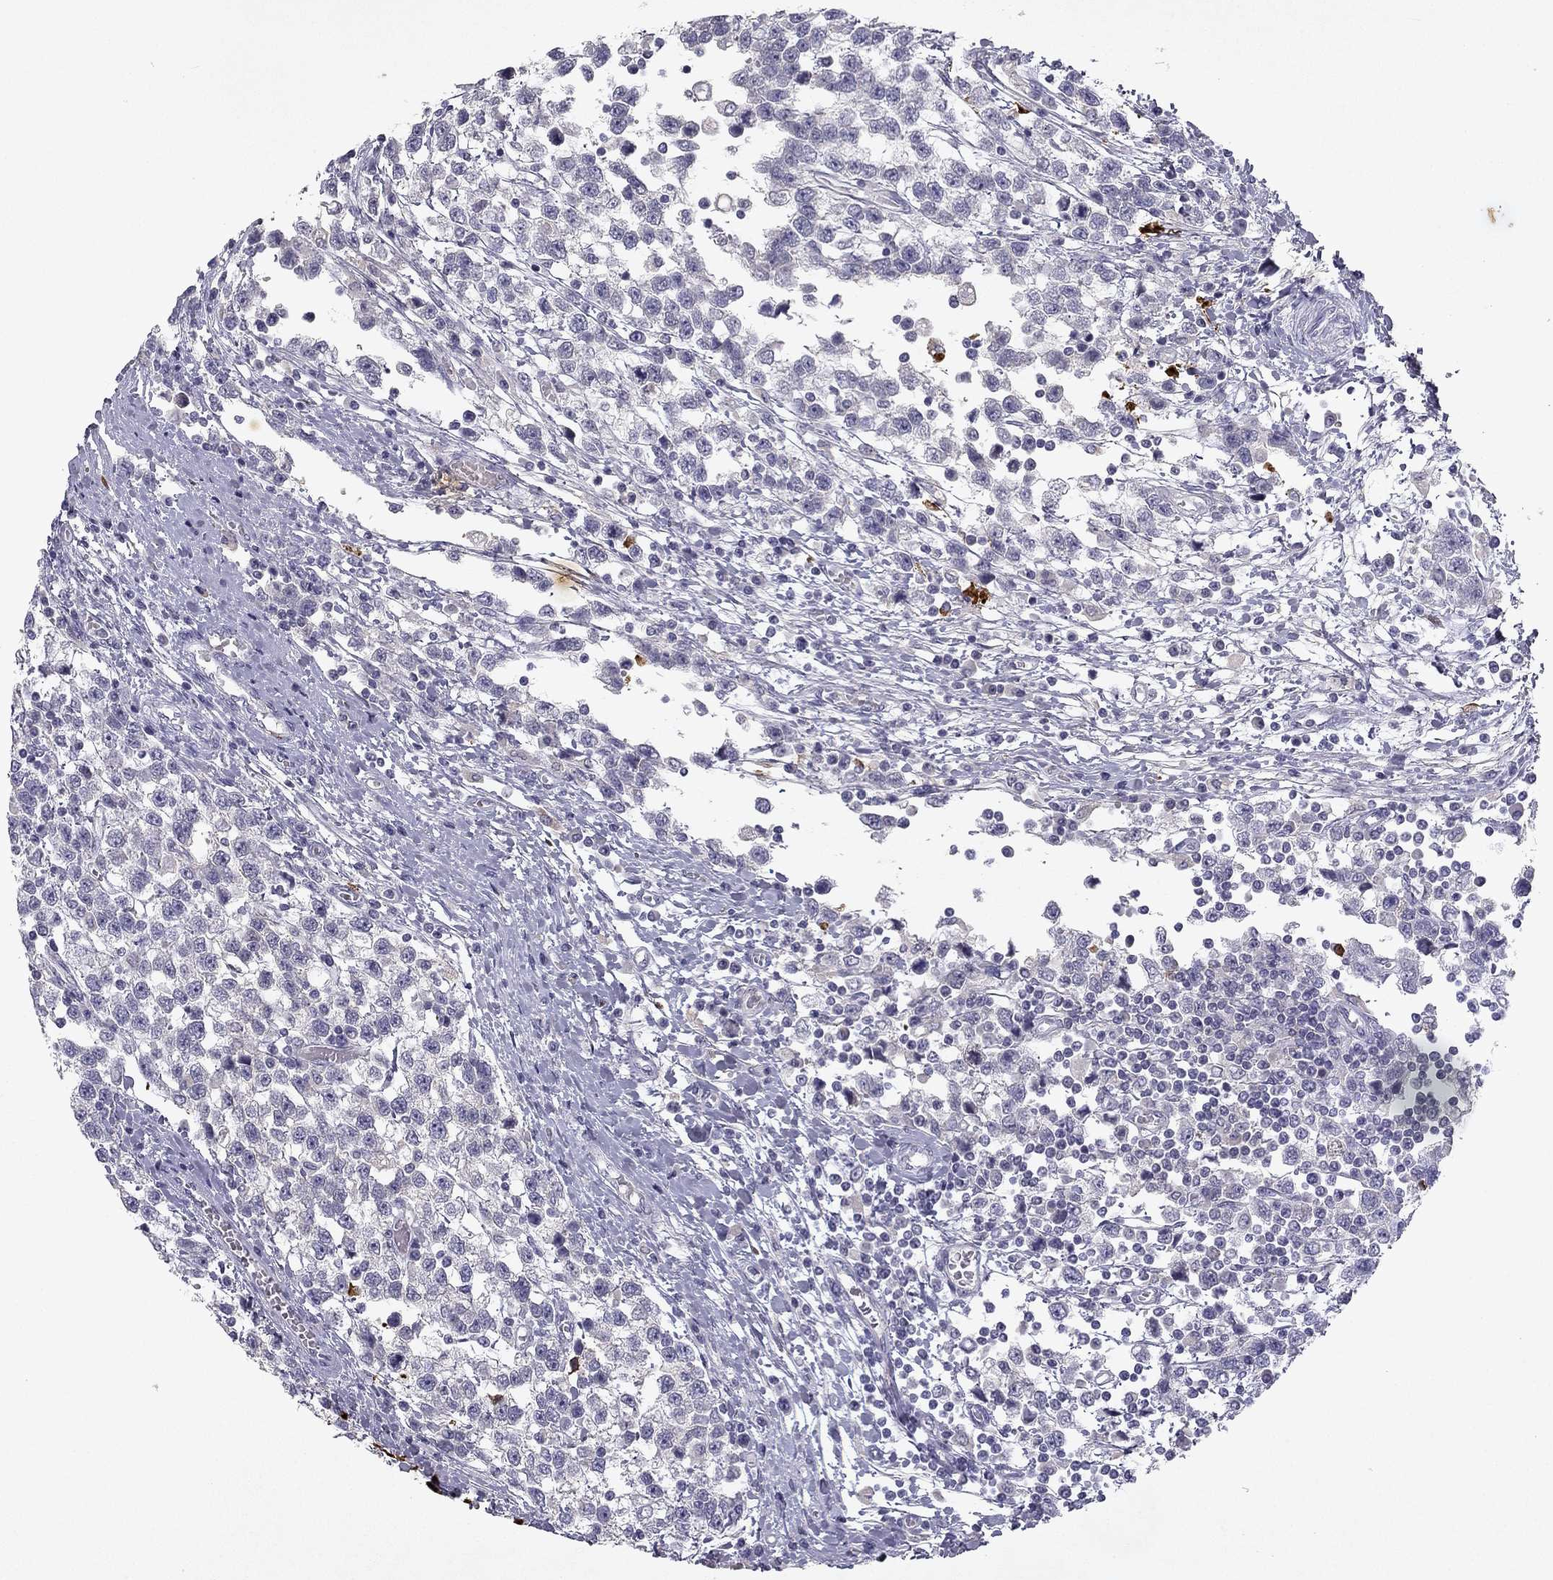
{"staining": {"intensity": "negative", "quantity": "none", "location": "none"}, "tissue": "testis cancer", "cell_type": "Tumor cells", "image_type": "cancer", "snomed": [{"axis": "morphology", "description": "Seminoma, NOS"}, {"axis": "topography", "description": "Testis"}], "caption": "Tumor cells are negative for brown protein staining in seminoma (testis). The staining is performed using DAB (3,3'-diaminobenzidine) brown chromogen with nuclei counter-stained in using hematoxylin.", "gene": "SLC6A4", "patient": {"sex": "male", "age": 34}}